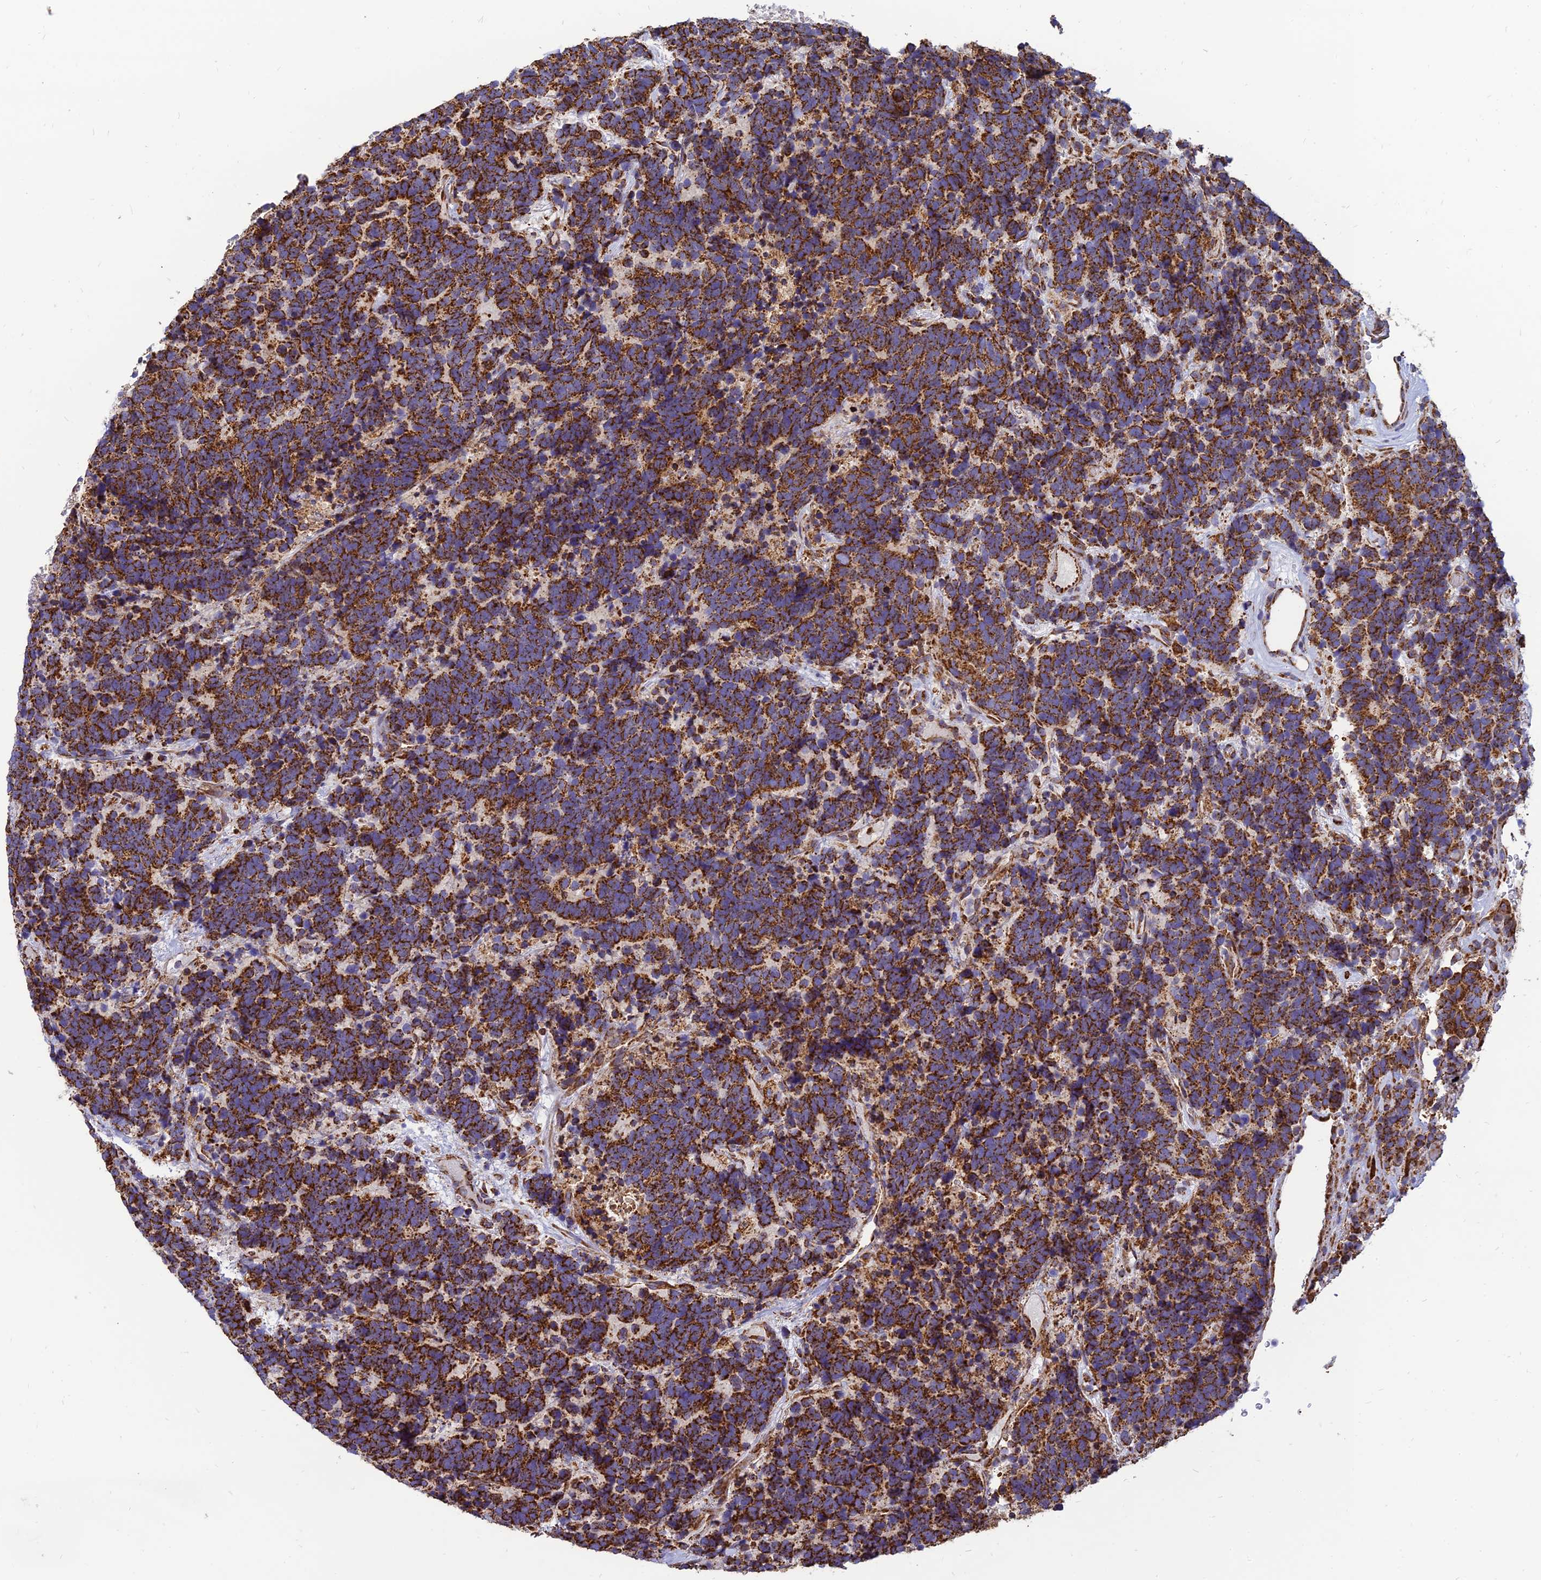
{"staining": {"intensity": "strong", "quantity": ">75%", "location": "cytoplasmic/membranous"}, "tissue": "carcinoid", "cell_type": "Tumor cells", "image_type": "cancer", "snomed": [{"axis": "morphology", "description": "Carcinoma, NOS"}, {"axis": "morphology", "description": "Carcinoid, malignant, NOS"}, {"axis": "topography", "description": "Urinary bladder"}], "caption": "Approximately >75% of tumor cells in malignant carcinoid reveal strong cytoplasmic/membranous protein staining as visualized by brown immunohistochemical staining.", "gene": "THUMPD2", "patient": {"sex": "male", "age": 57}}